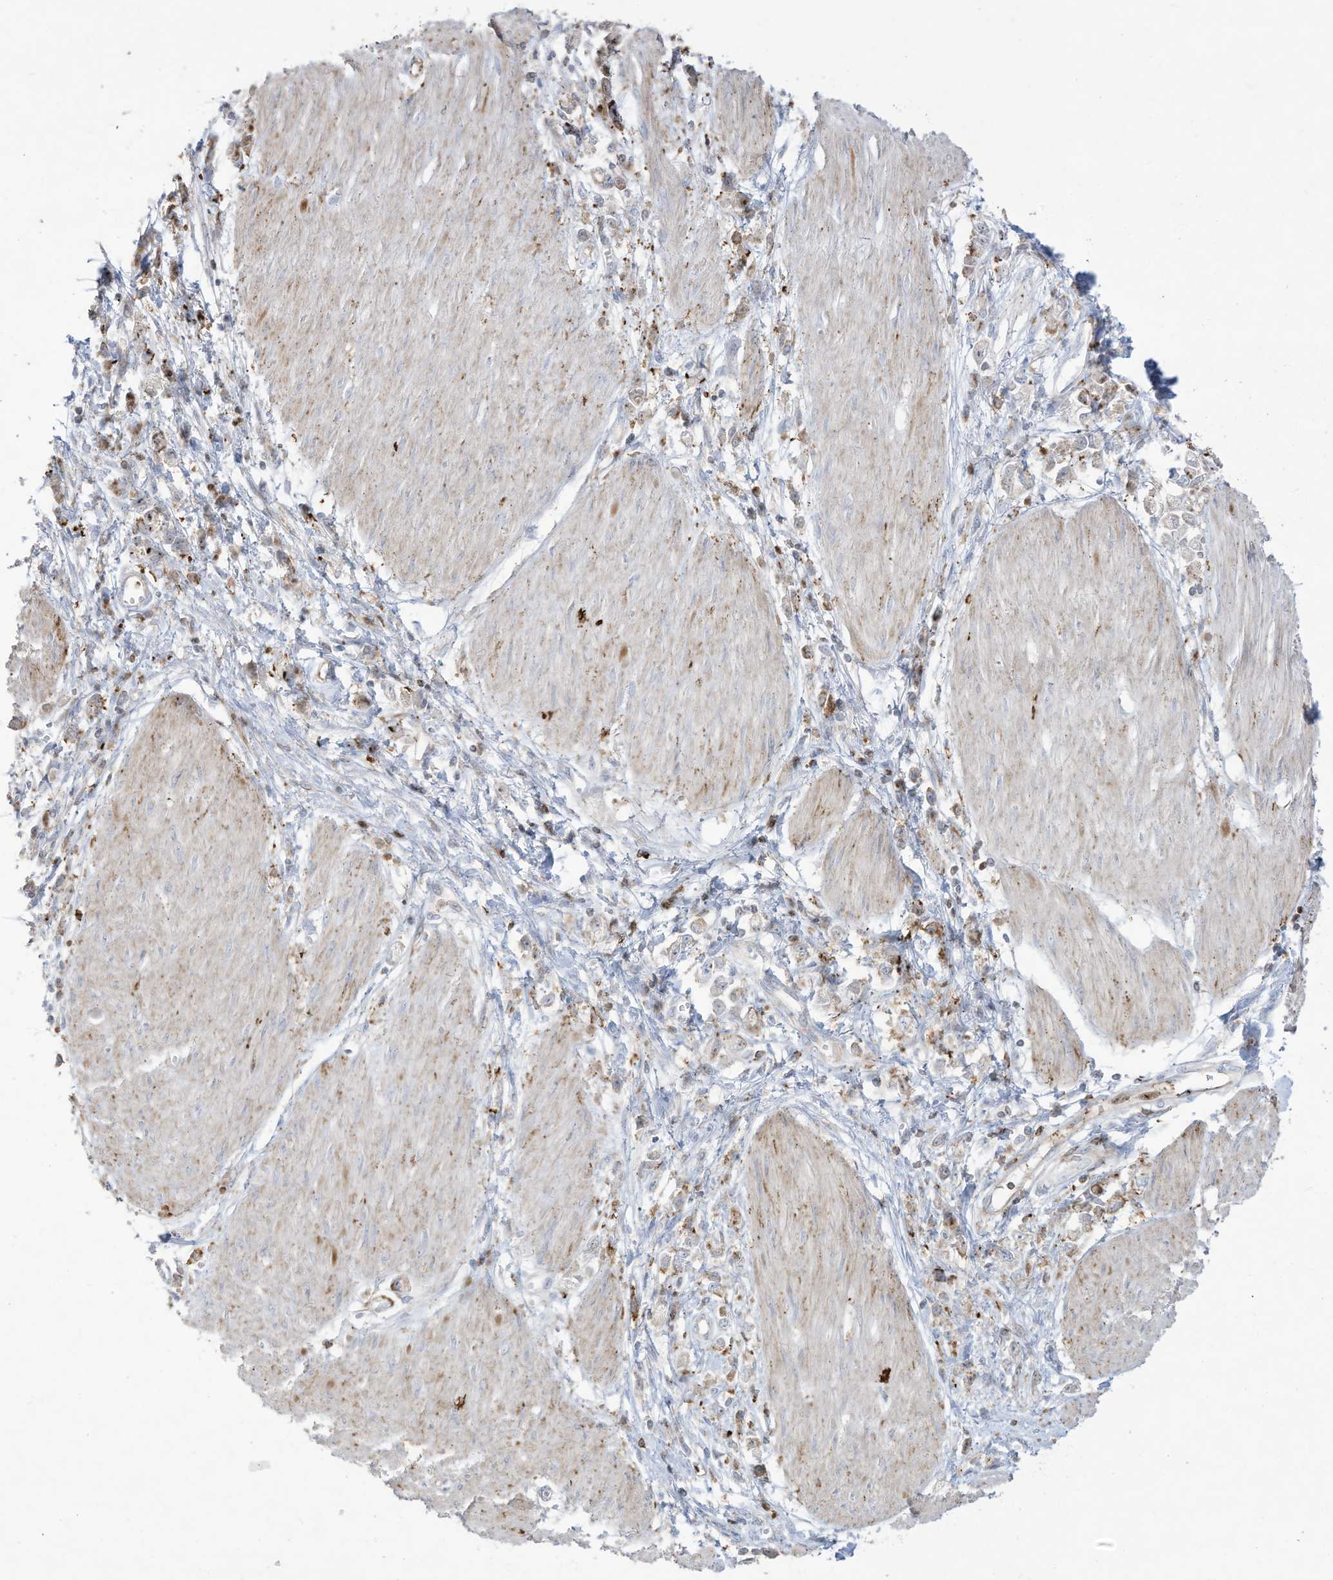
{"staining": {"intensity": "weak", "quantity": "<25%", "location": "cytoplasmic/membranous"}, "tissue": "stomach cancer", "cell_type": "Tumor cells", "image_type": "cancer", "snomed": [{"axis": "morphology", "description": "Adenocarcinoma, NOS"}, {"axis": "topography", "description": "Stomach"}], "caption": "An immunohistochemistry image of stomach adenocarcinoma is shown. There is no staining in tumor cells of stomach adenocarcinoma.", "gene": "THNSL2", "patient": {"sex": "female", "age": 76}}